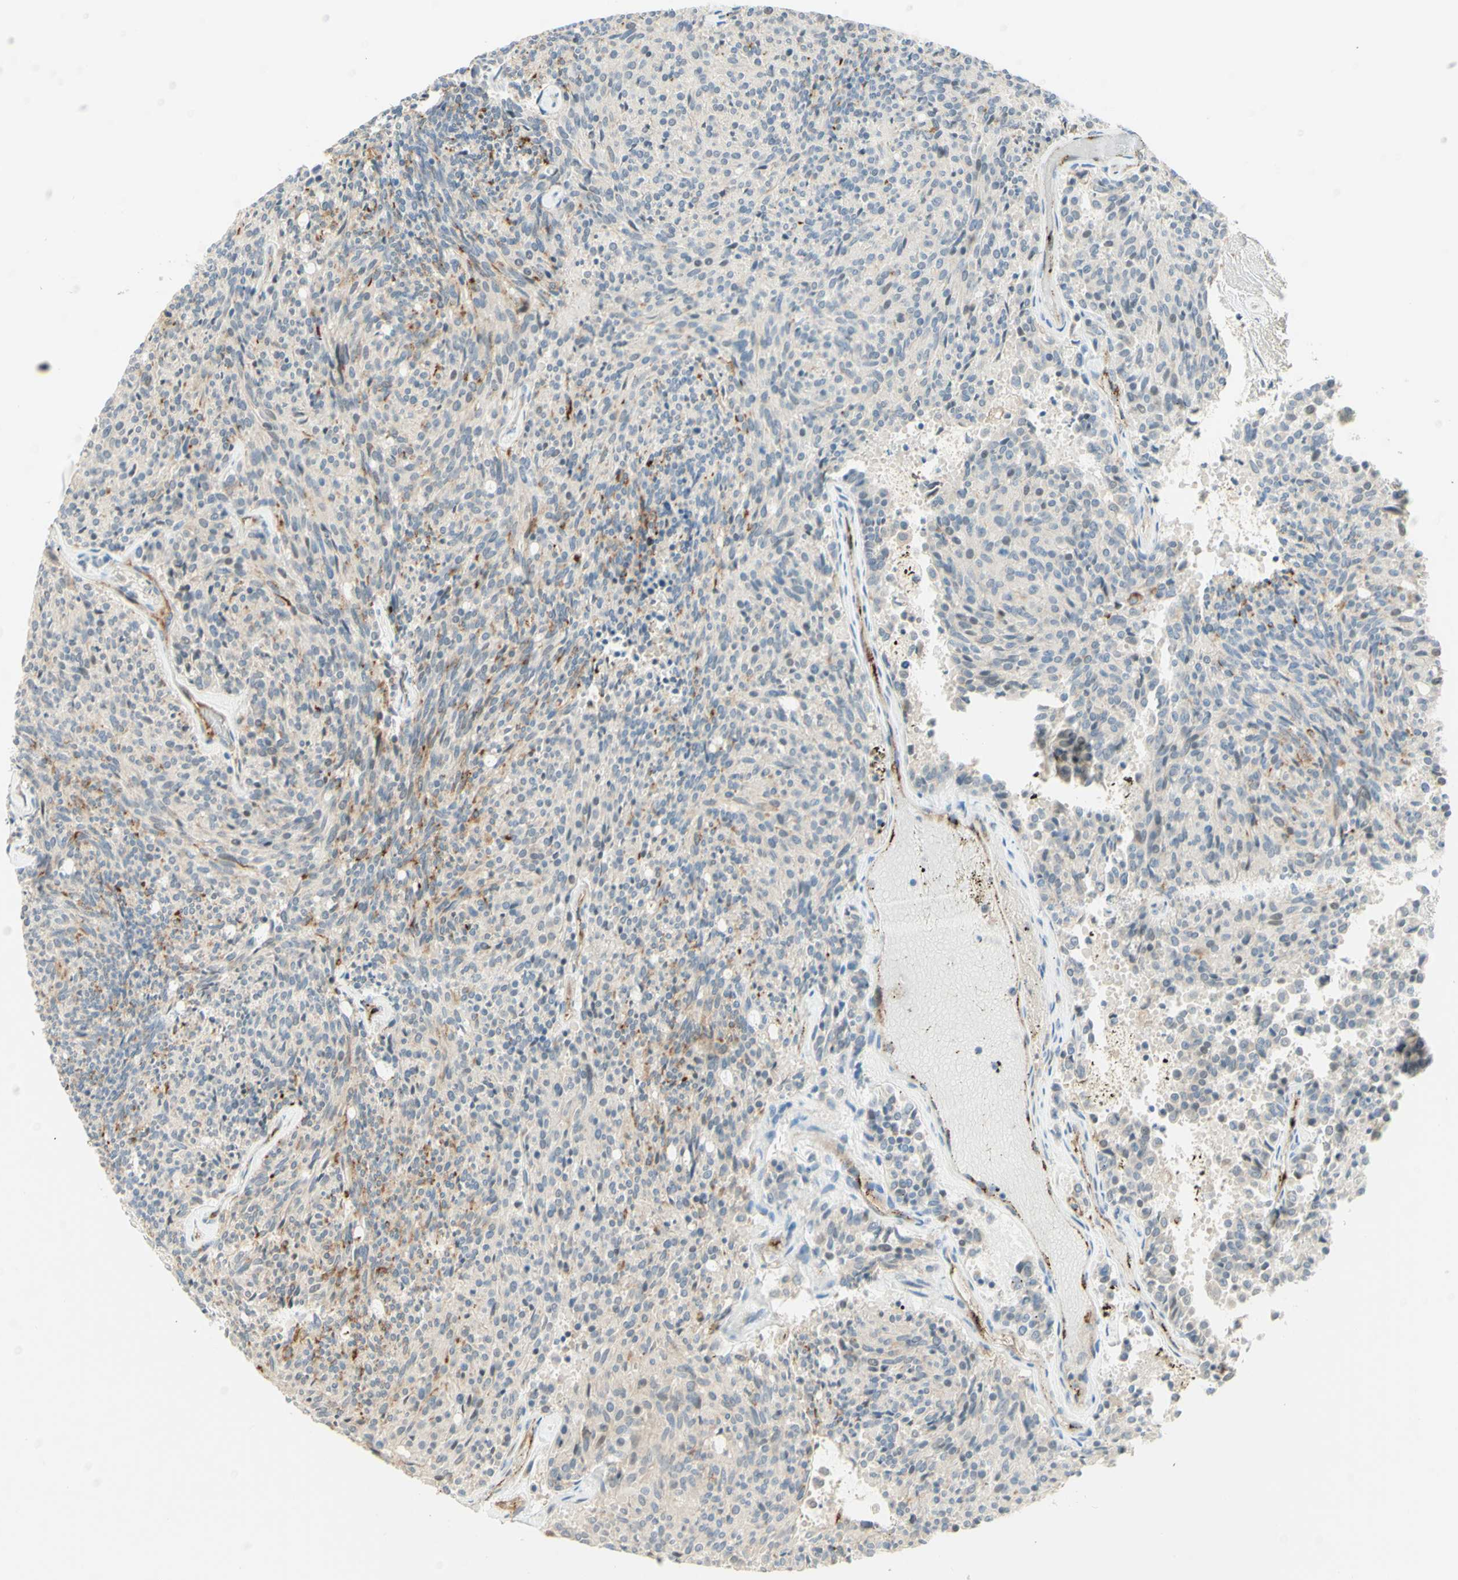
{"staining": {"intensity": "negative", "quantity": "none", "location": "none"}, "tissue": "carcinoid", "cell_type": "Tumor cells", "image_type": "cancer", "snomed": [{"axis": "morphology", "description": "Carcinoid, malignant, NOS"}, {"axis": "topography", "description": "Pancreas"}], "caption": "Tumor cells are negative for brown protein staining in malignant carcinoid.", "gene": "ANGPT2", "patient": {"sex": "female", "age": 54}}